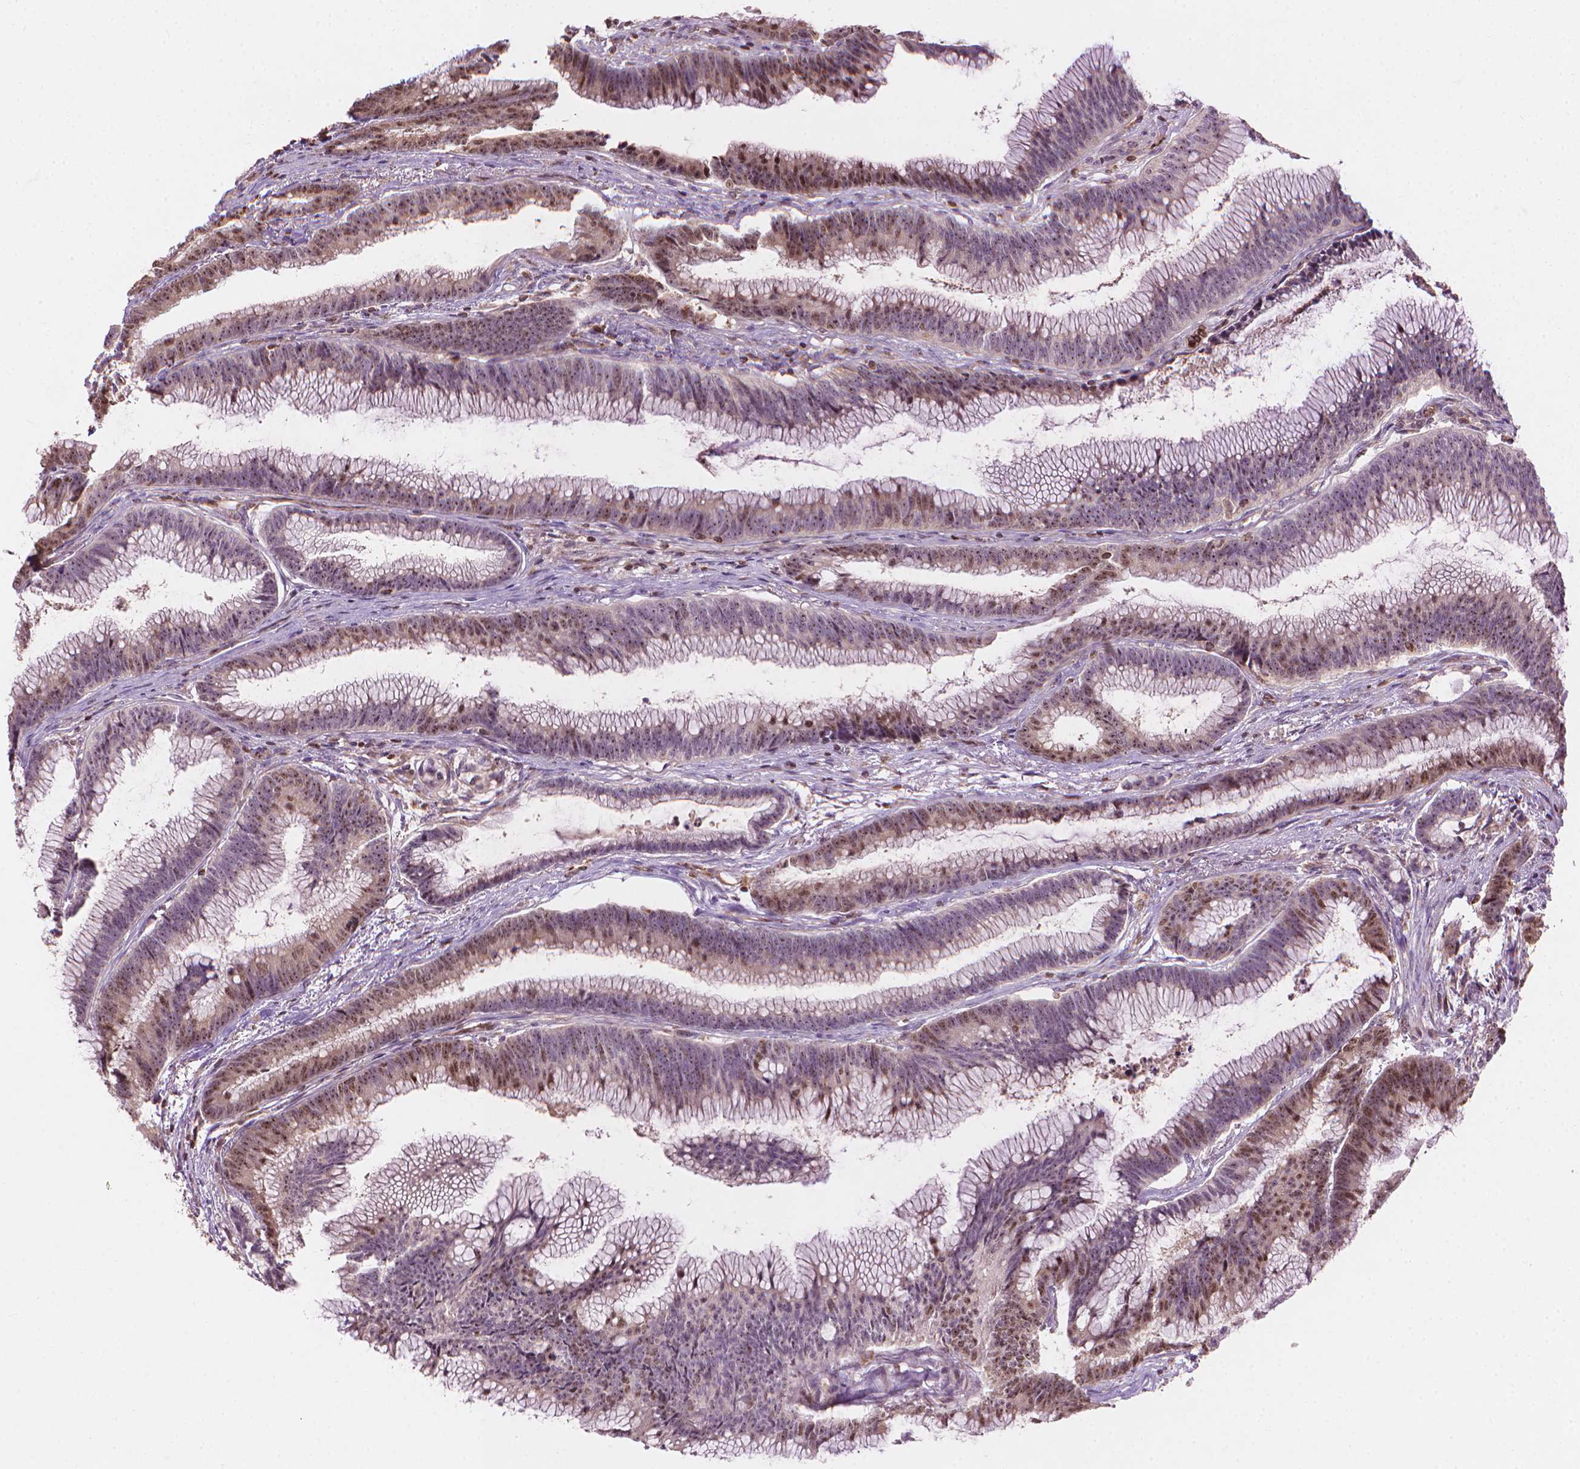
{"staining": {"intensity": "moderate", "quantity": "25%-75%", "location": "nuclear"}, "tissue": "colorectal cancer", "cell_type": "Tumor cells", "image_type": "cancer", "snomed": [{"axis": "morphology", "description": "Adenocarcinoma, NOS"}, {"axis": "topography", "description": "Colon"}], "caption": "Immunohistochemistry (DAB) staining of colorectal cancer (adenocarcinoma) reveals moderate nuclear protein expression in about 25%-75% of tumor cells. (DAB IHC, brown staining for protein, blue staining for nuclei).", "gene": "SMC2", "patient": {"sex": "female", "age": 78}}